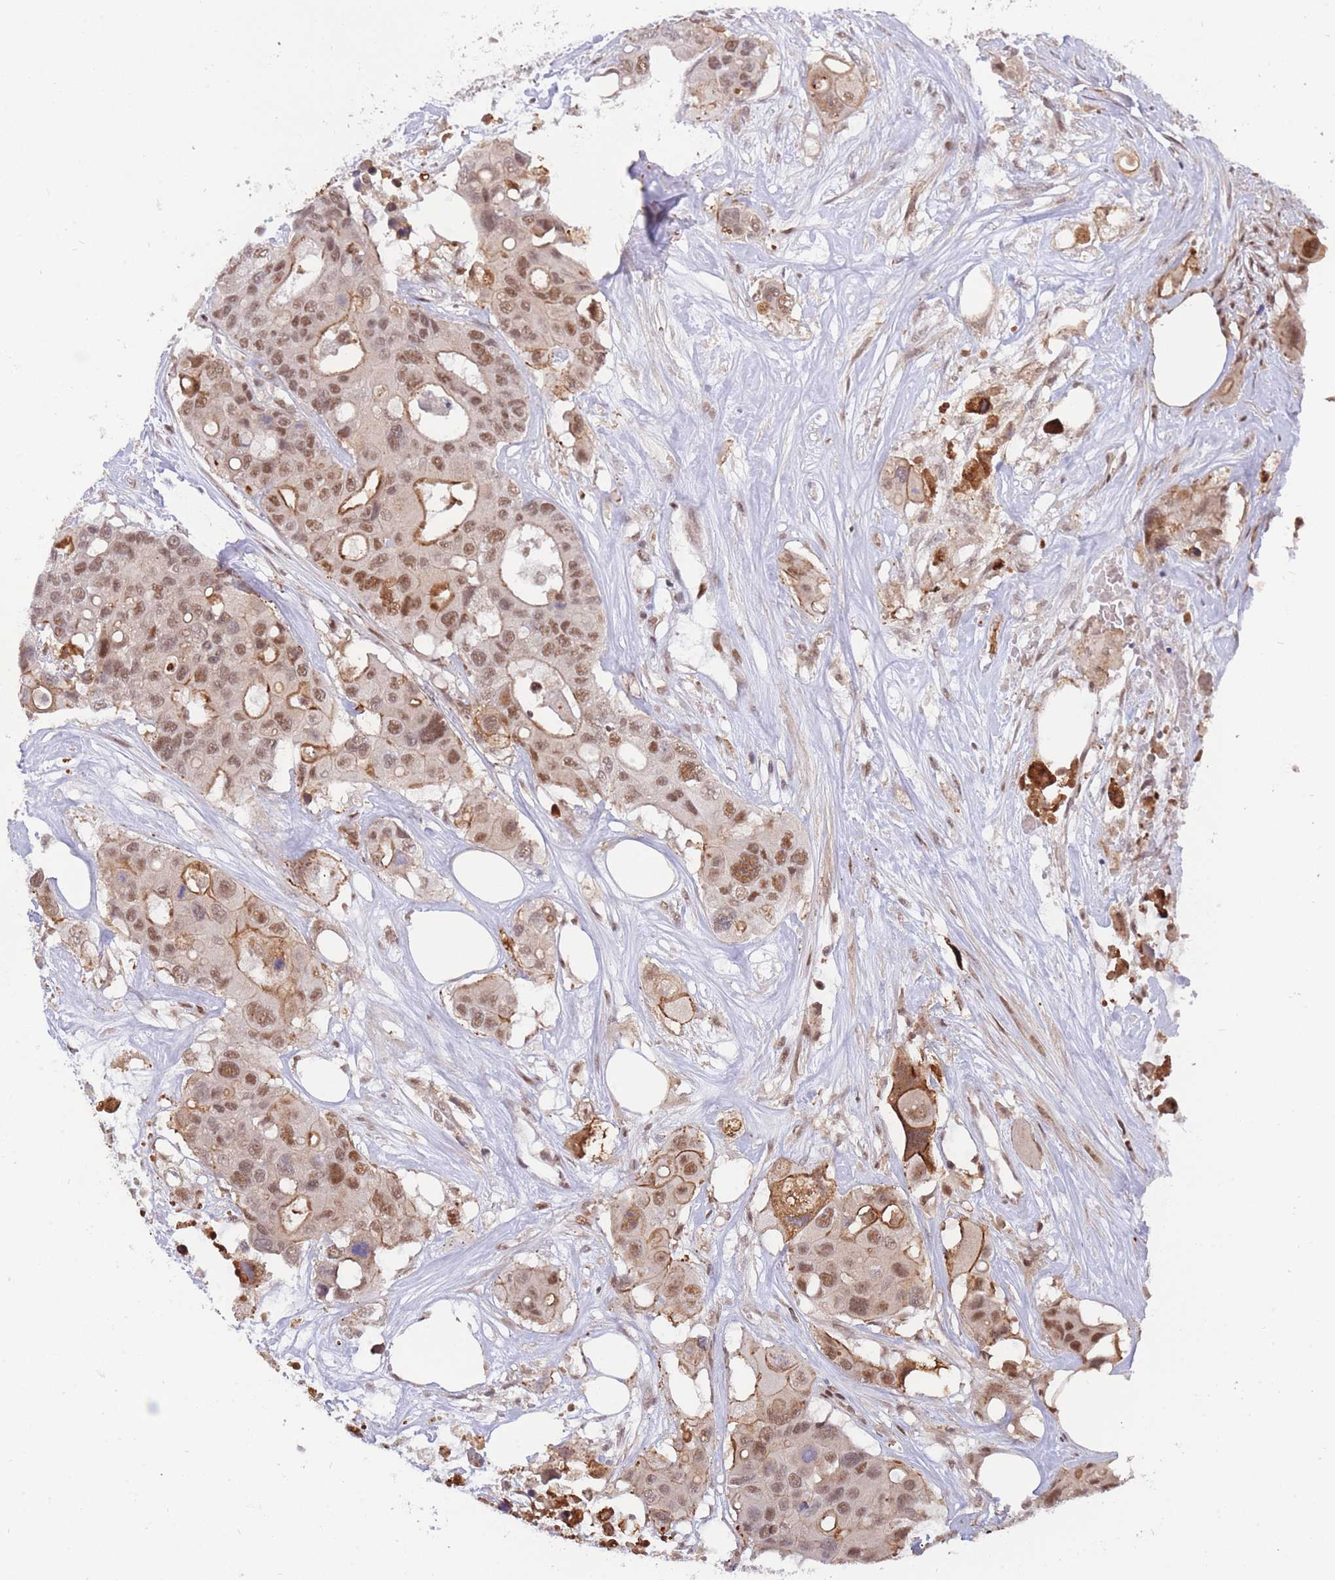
{"staining": {"intensity": "moderate", "quantity": ">75%", "location": "cytoplasmic/membranous,nuclear"}, "tissue": "colorectal cancer", "cell_type": "Tumor cells", "image_type": "cancer", "snomed": [{"axis": "morphology", "description": "Adenocarcinoma, NOS"}, {"axis": "topography", "description": "Colon"}], "caption": "Immunohistochemistry (IHC) image of colorectal adenocarcinoma stained for a protein (brown), which shows medium levels of moderate cytoplasmic/membranous and nuclear staining in approximately >75% of tumor cells.", "gene": "BOD1L1", "patient": {"sex": "male", "age": 77}}